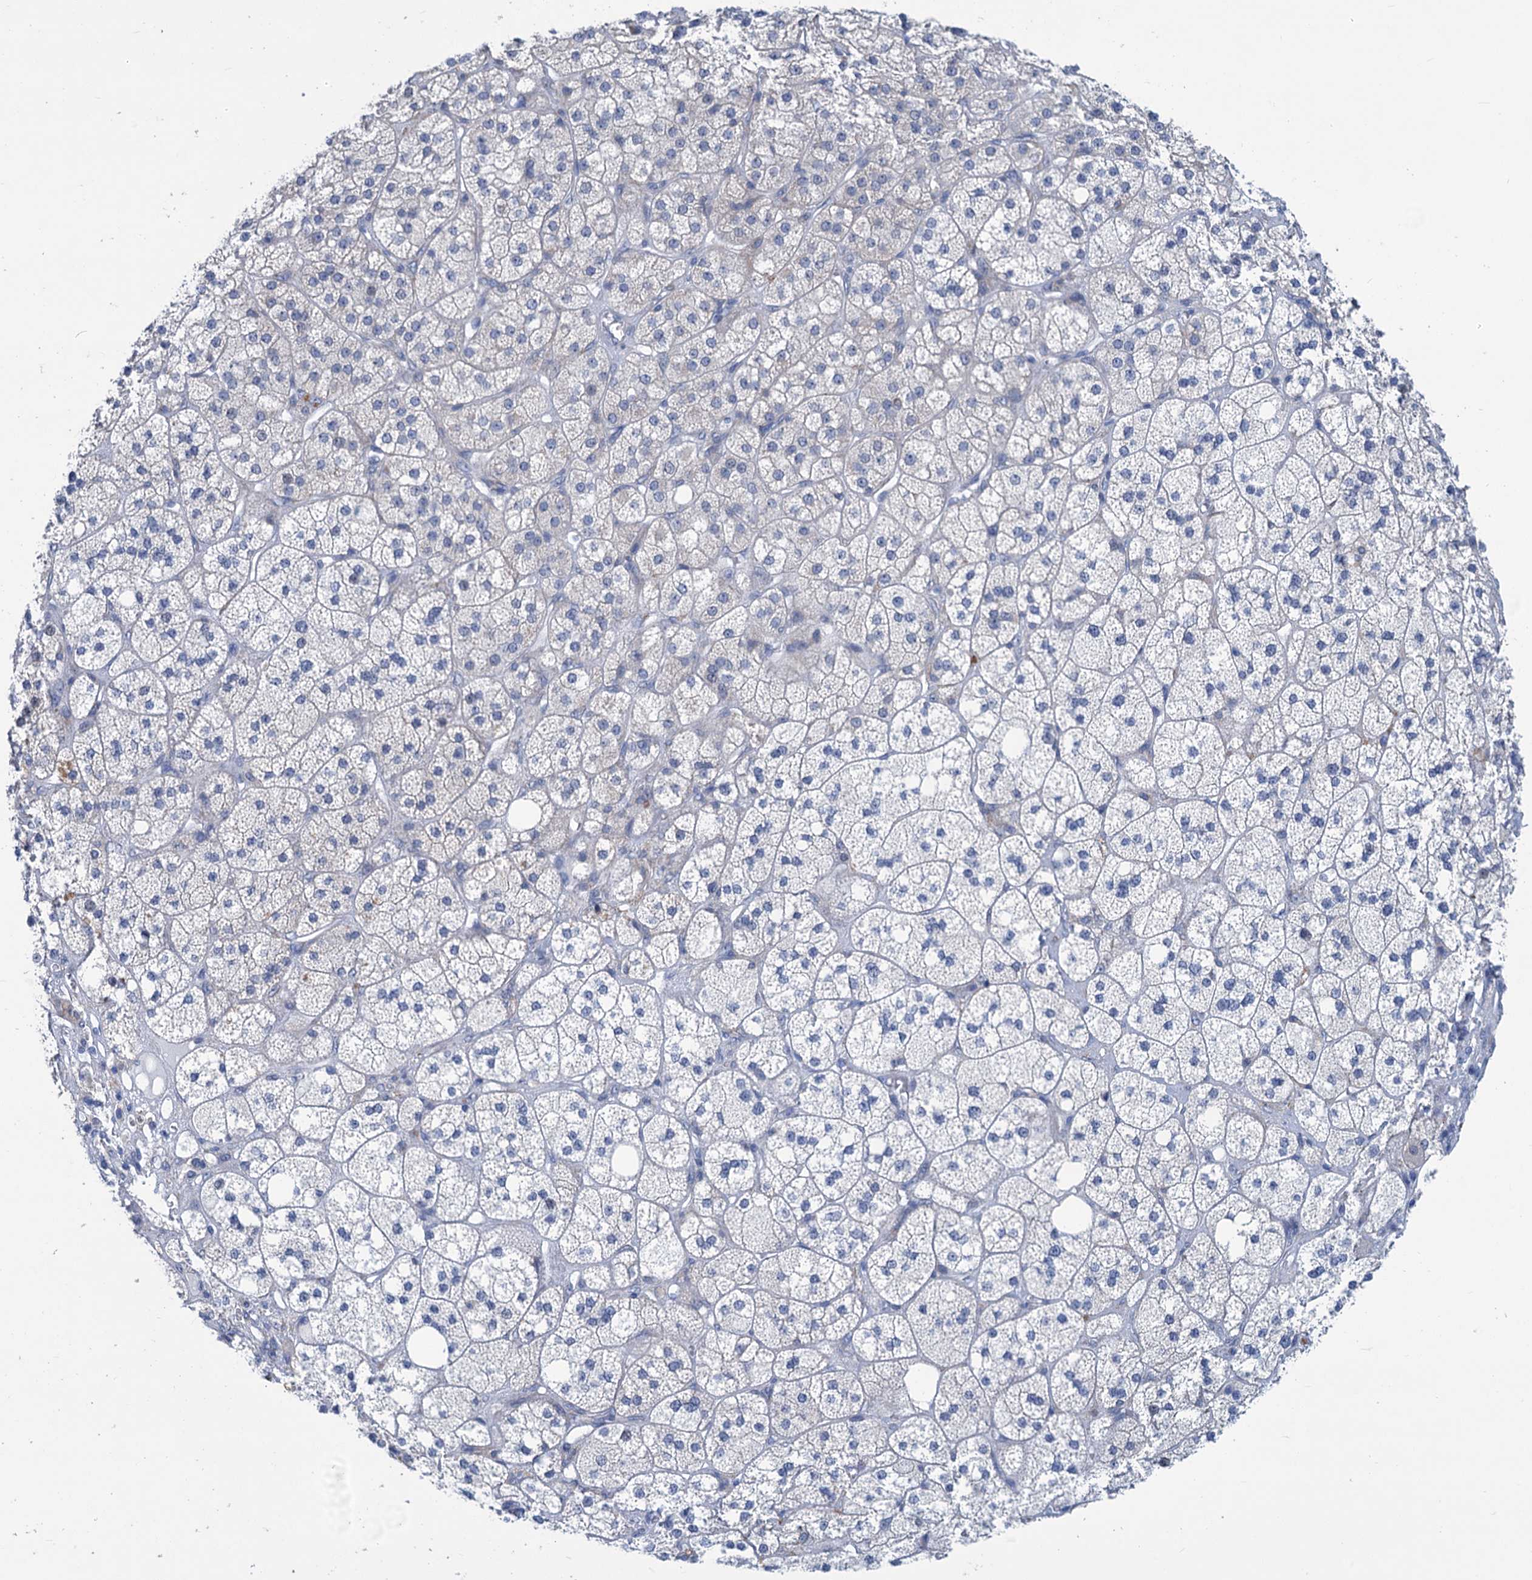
{"staining": {"intensity": "moderate", "quantity": "<25%", "location": "cytoplasmic/membranous"}, "tissue": "adrenal gland", "cell_type": "Glandular cells", "image_type": "normal", "snomed": [{"axis": "morphology", "description": "Normal tissue, NOS"}, {"axis": "topography", "description": "Adrenal gland"}], "caption": "Immunohistochemical staining of normal adrenal gland exhibits <25% levels of moderate cytoplasmic/membranous protein staining in about <25% of glandular cells.", "gene": "NEU3", "patient": {"sex": "male", "age": 61}}